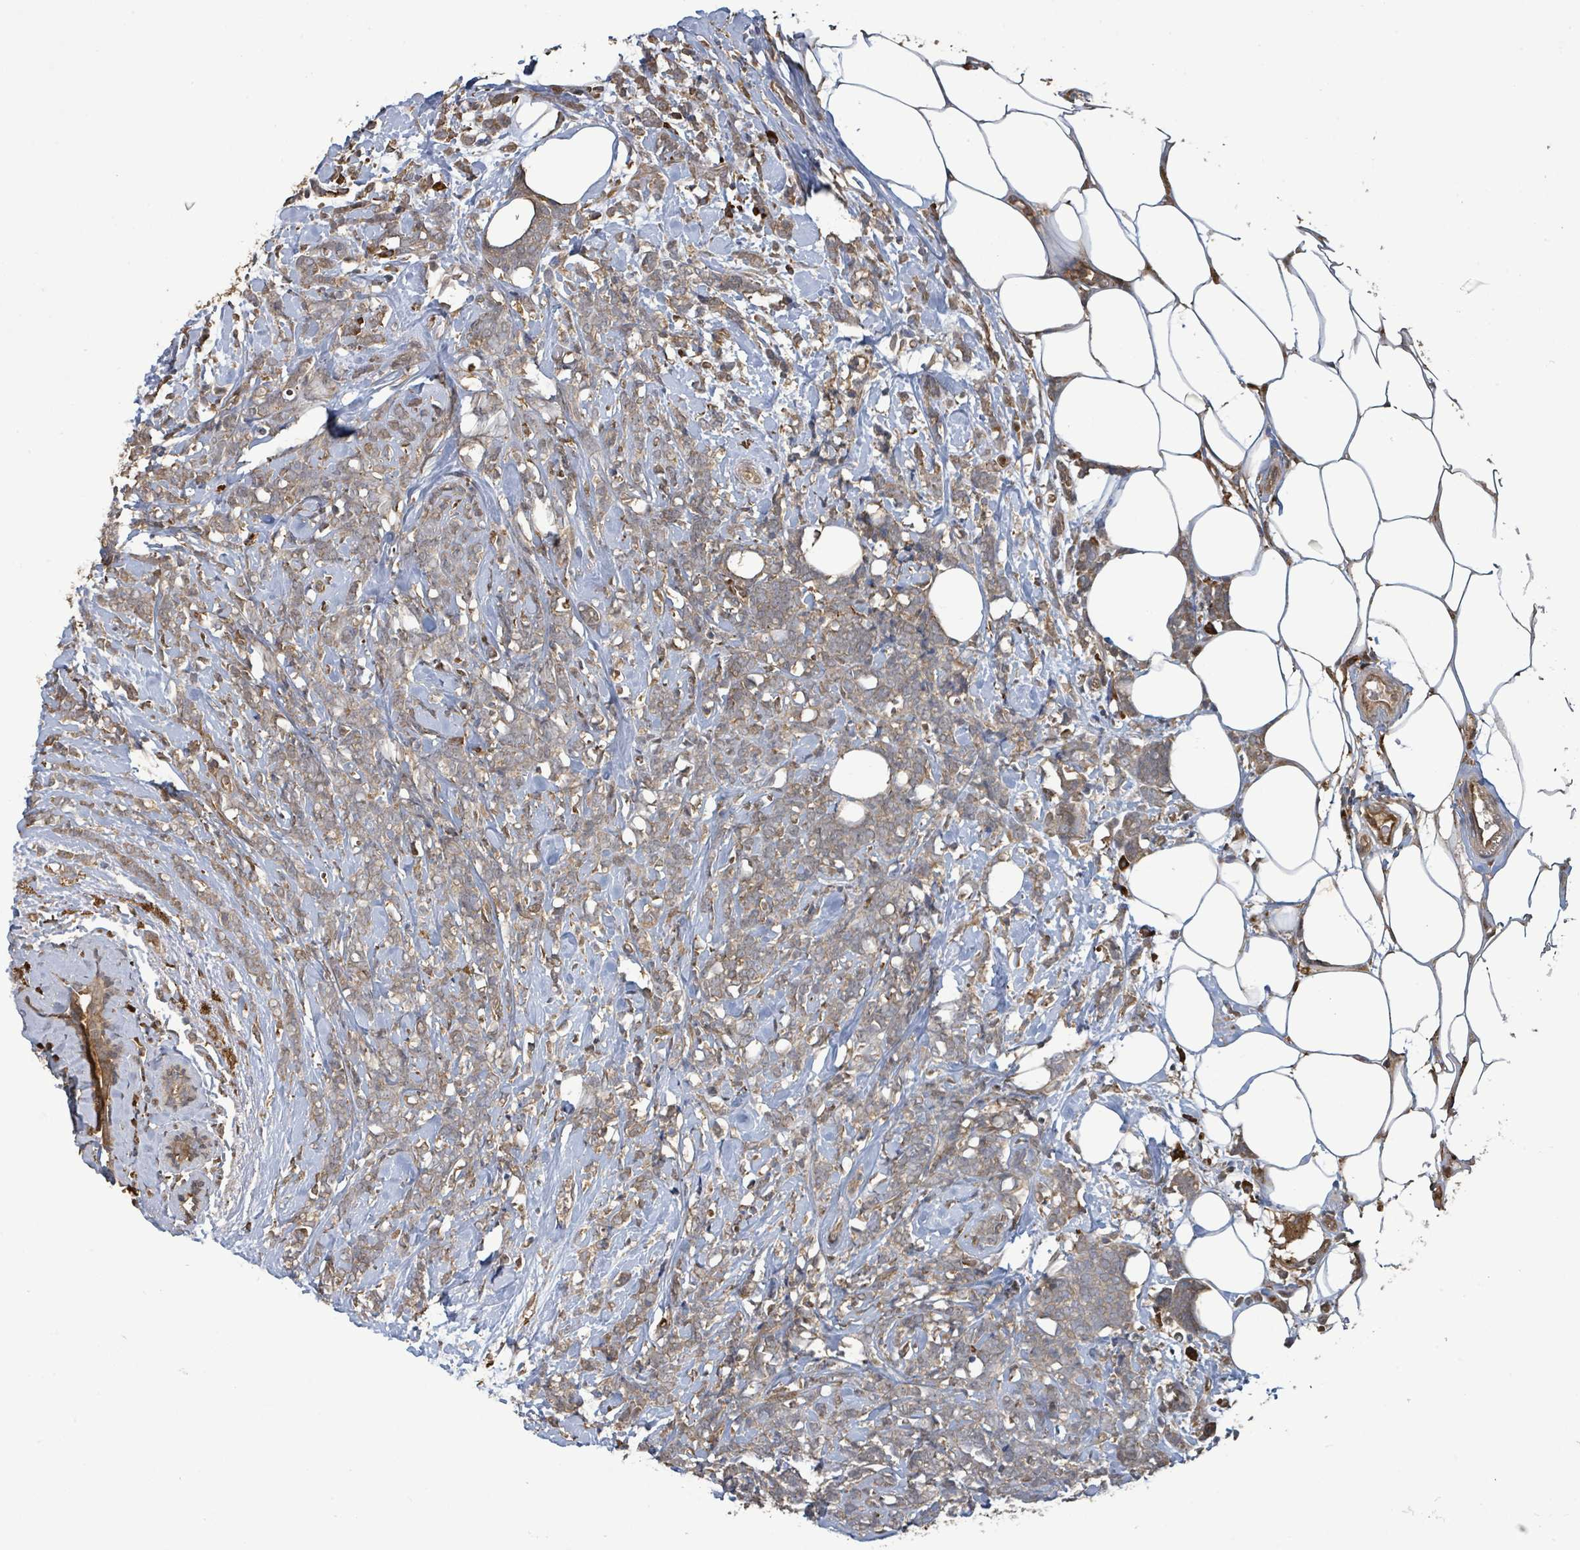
{"staining": {"intensity": "weak", "quantity": ">75%", "location": "cytoplasmic/membranous"}, "tissue": "breast cancer", "cell_type": "Tumor cells", "image_type": "cancer", "snomed": [{"axis": "morphology", "description": "Lobular carcinoma"}, {"axis": "topography", "description": "Breast"}], "caption": "Immunohistochemistry image of neoplastic tissue: human breast cancer stained using IHC reveals low levels of weak protein expression localized specifically in the cytoplasmic/membranous of tumor cells, appearing as a cytoplasmic/membranous brown color.", "gene": "ARPIN", "patient": {"sex": "female", "age": 58}}